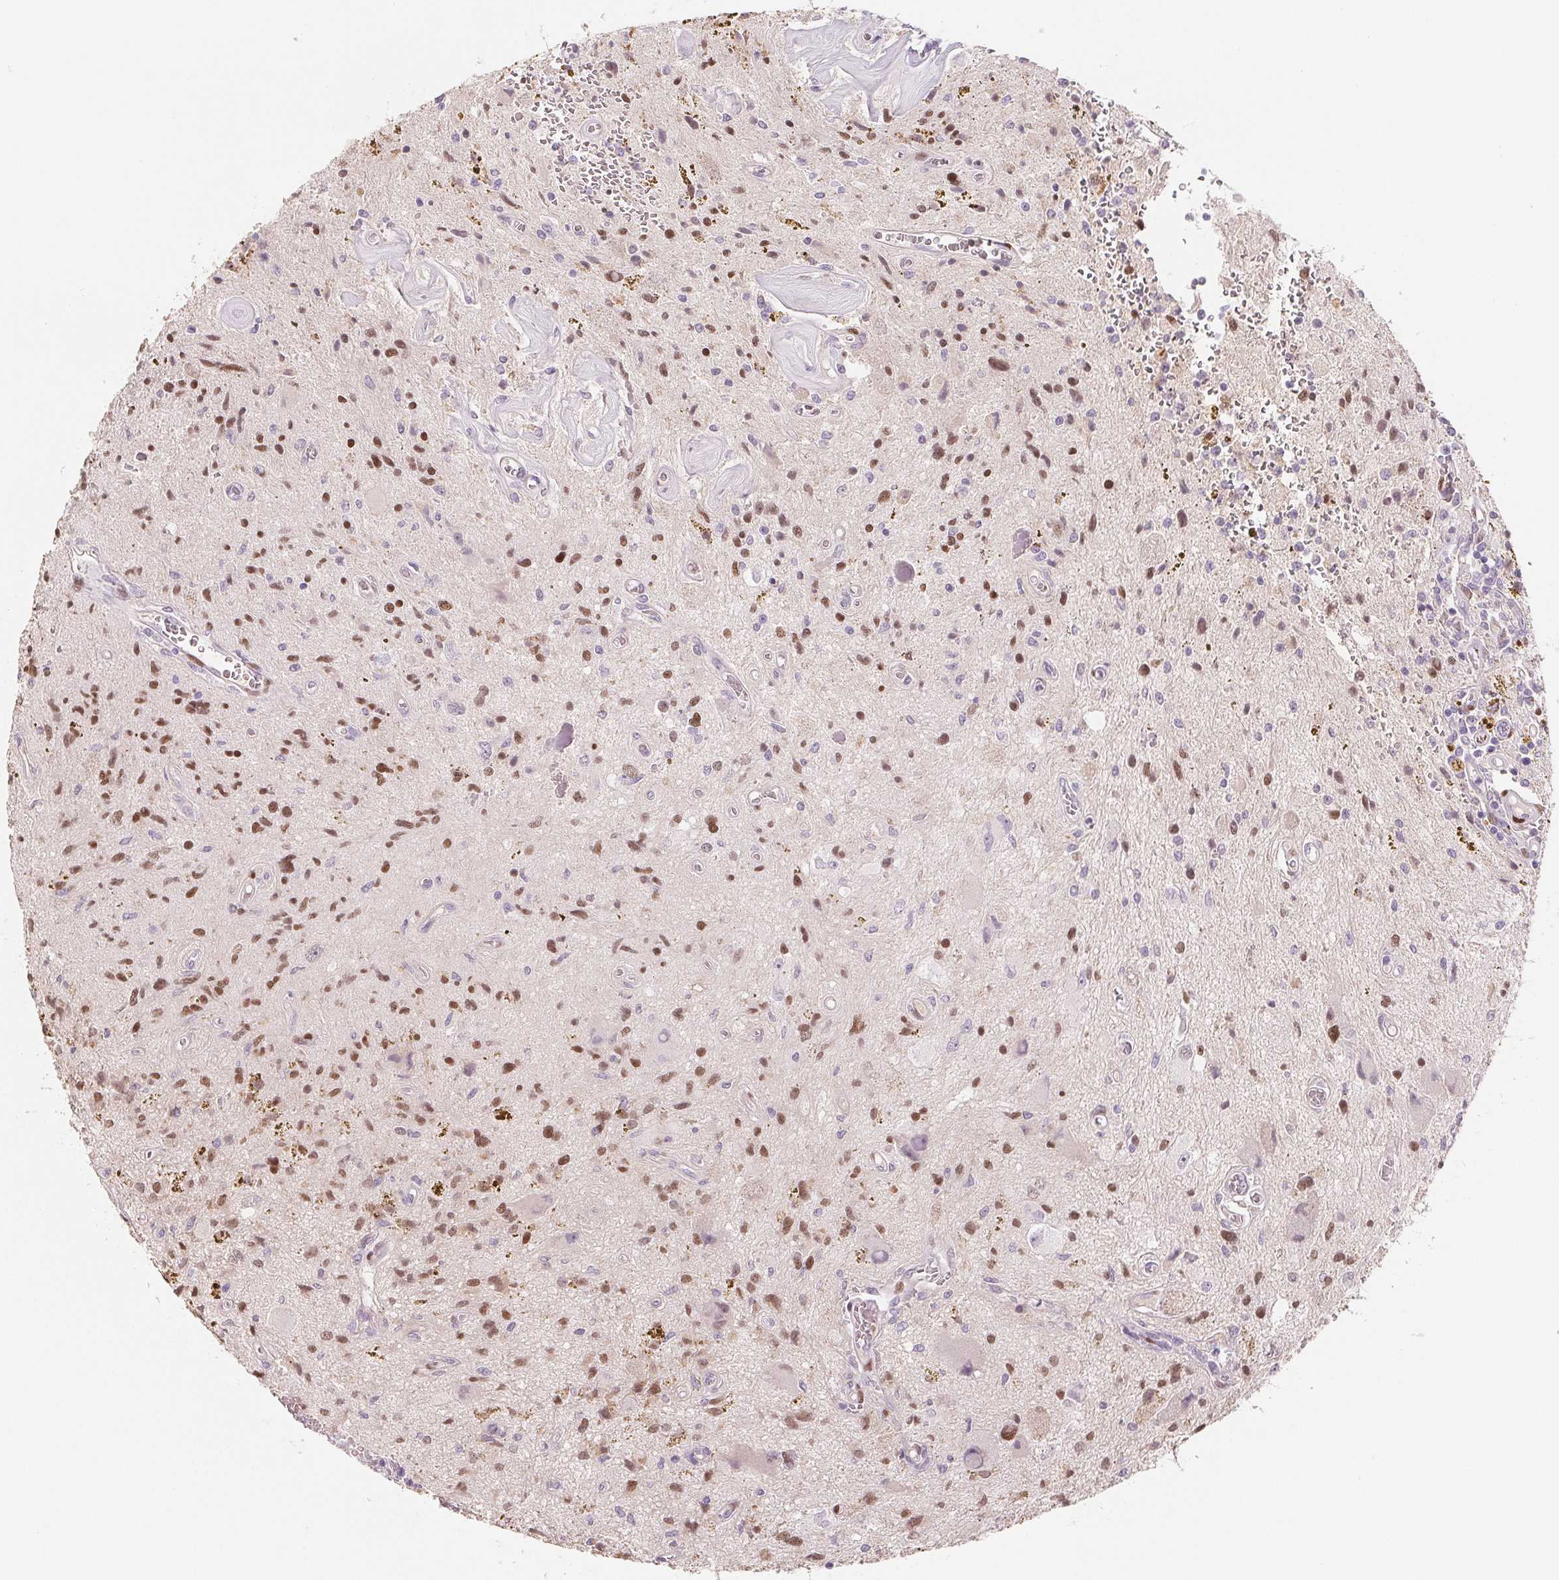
{"staining": {"intensity": "moderate", "quantity": "25%-75%", "location": "nuclear"}, "tissue": "glioma", "cell_type": "Tumor cells", "image_type": "cancer", "snomed": [{"axis": "morphology", "description": "Glioma, malignant, Low grade"}, {"axis": "topography", "description": "Cerebellum"}], "caption": "Glioma stained with immunohistochemistry (IHC) displays moderate nuclear positivity in about 25%-75% of tumor cells.", "gene": "SMARCD3", "patient": {"sex": "female", "age": 14}}